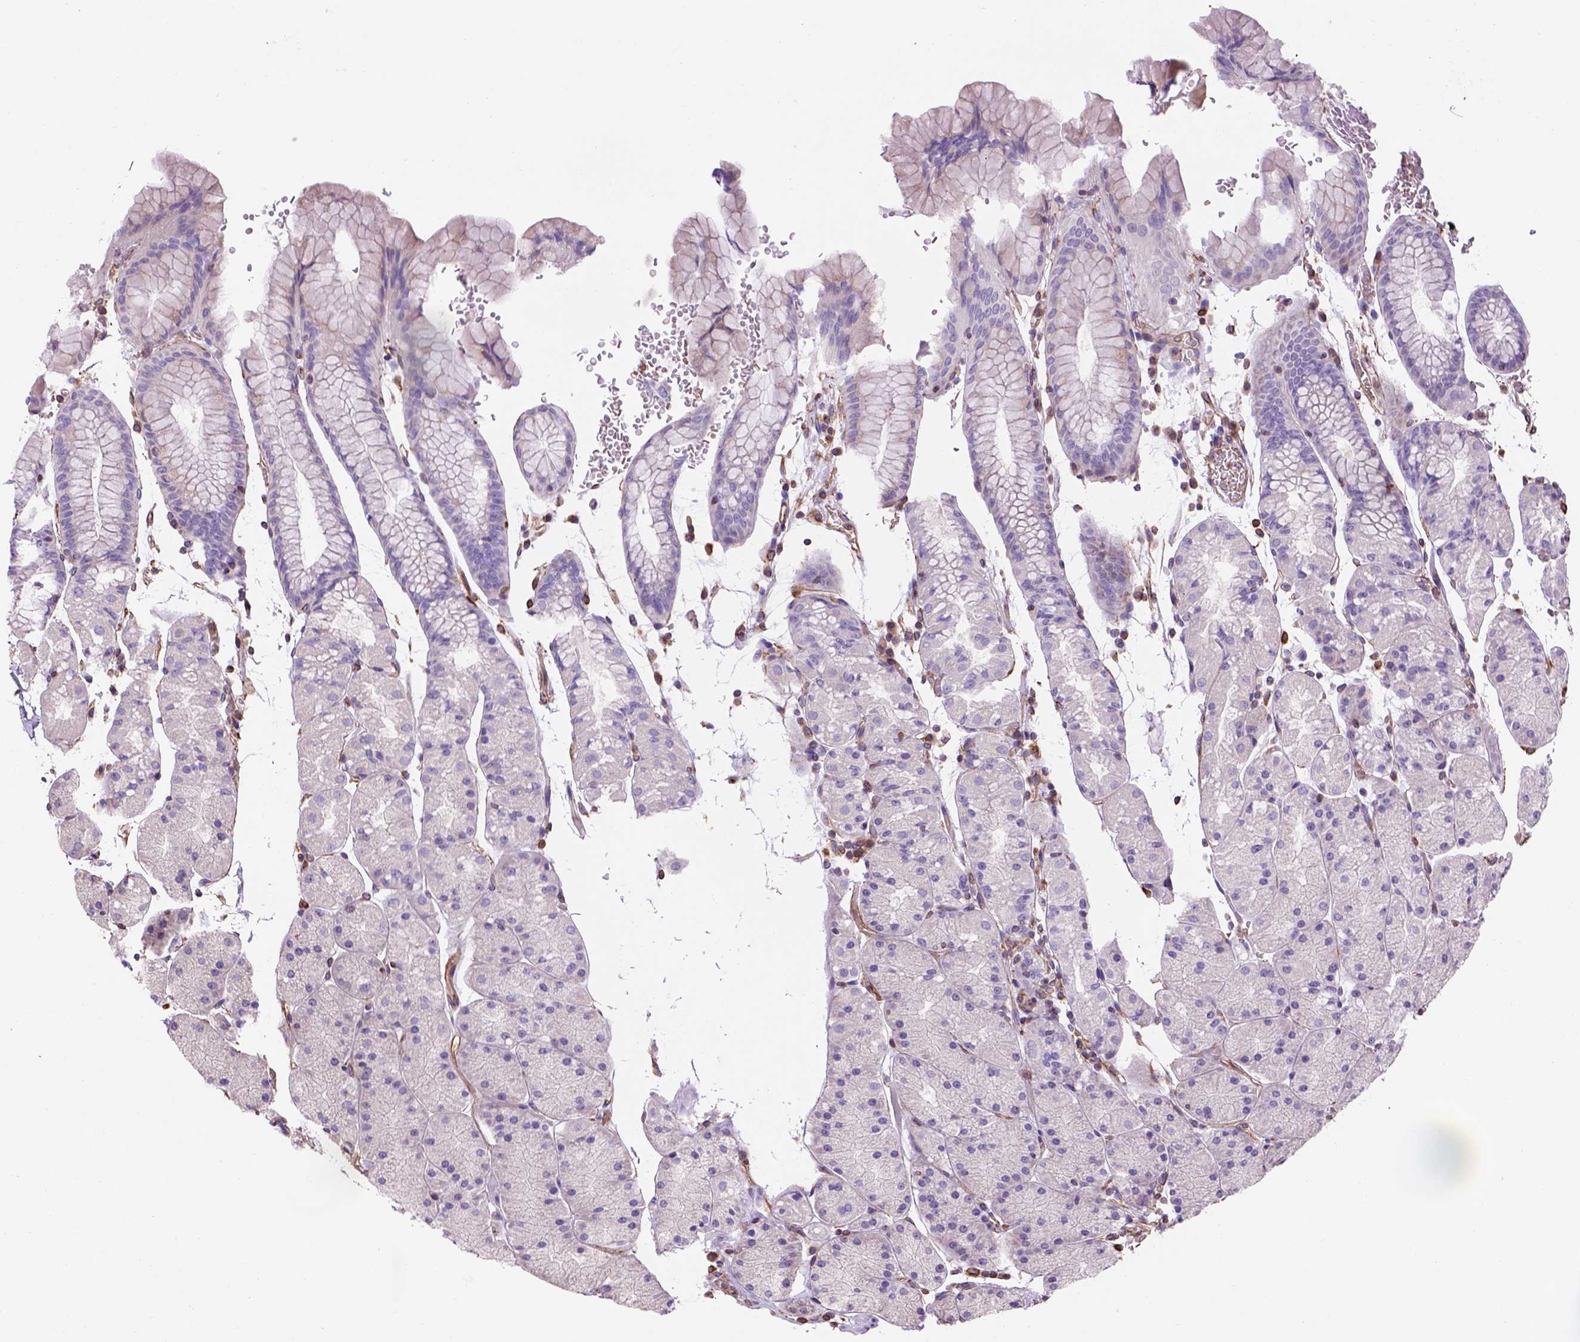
{"staining": {"intensity": "negative", "quantity": "none", "location": "none"}, "tissue": "stomach", "cell_type": "Glandular cells", "image_type": "normal", "snomed": [{"axis": "morphology", "description": "Normal tissue, NOS"}, {"axis": "topography", "description": "Stomach, upper"}, {"axis": "topography", "description": "Stomach"}], "caption": "An IHC photomicrograph of benign stomach is shown. There is no staining in glandular cells of stomach.", "gene": "ZZZ3", "patient": {"sex": "male", "age": 76}}